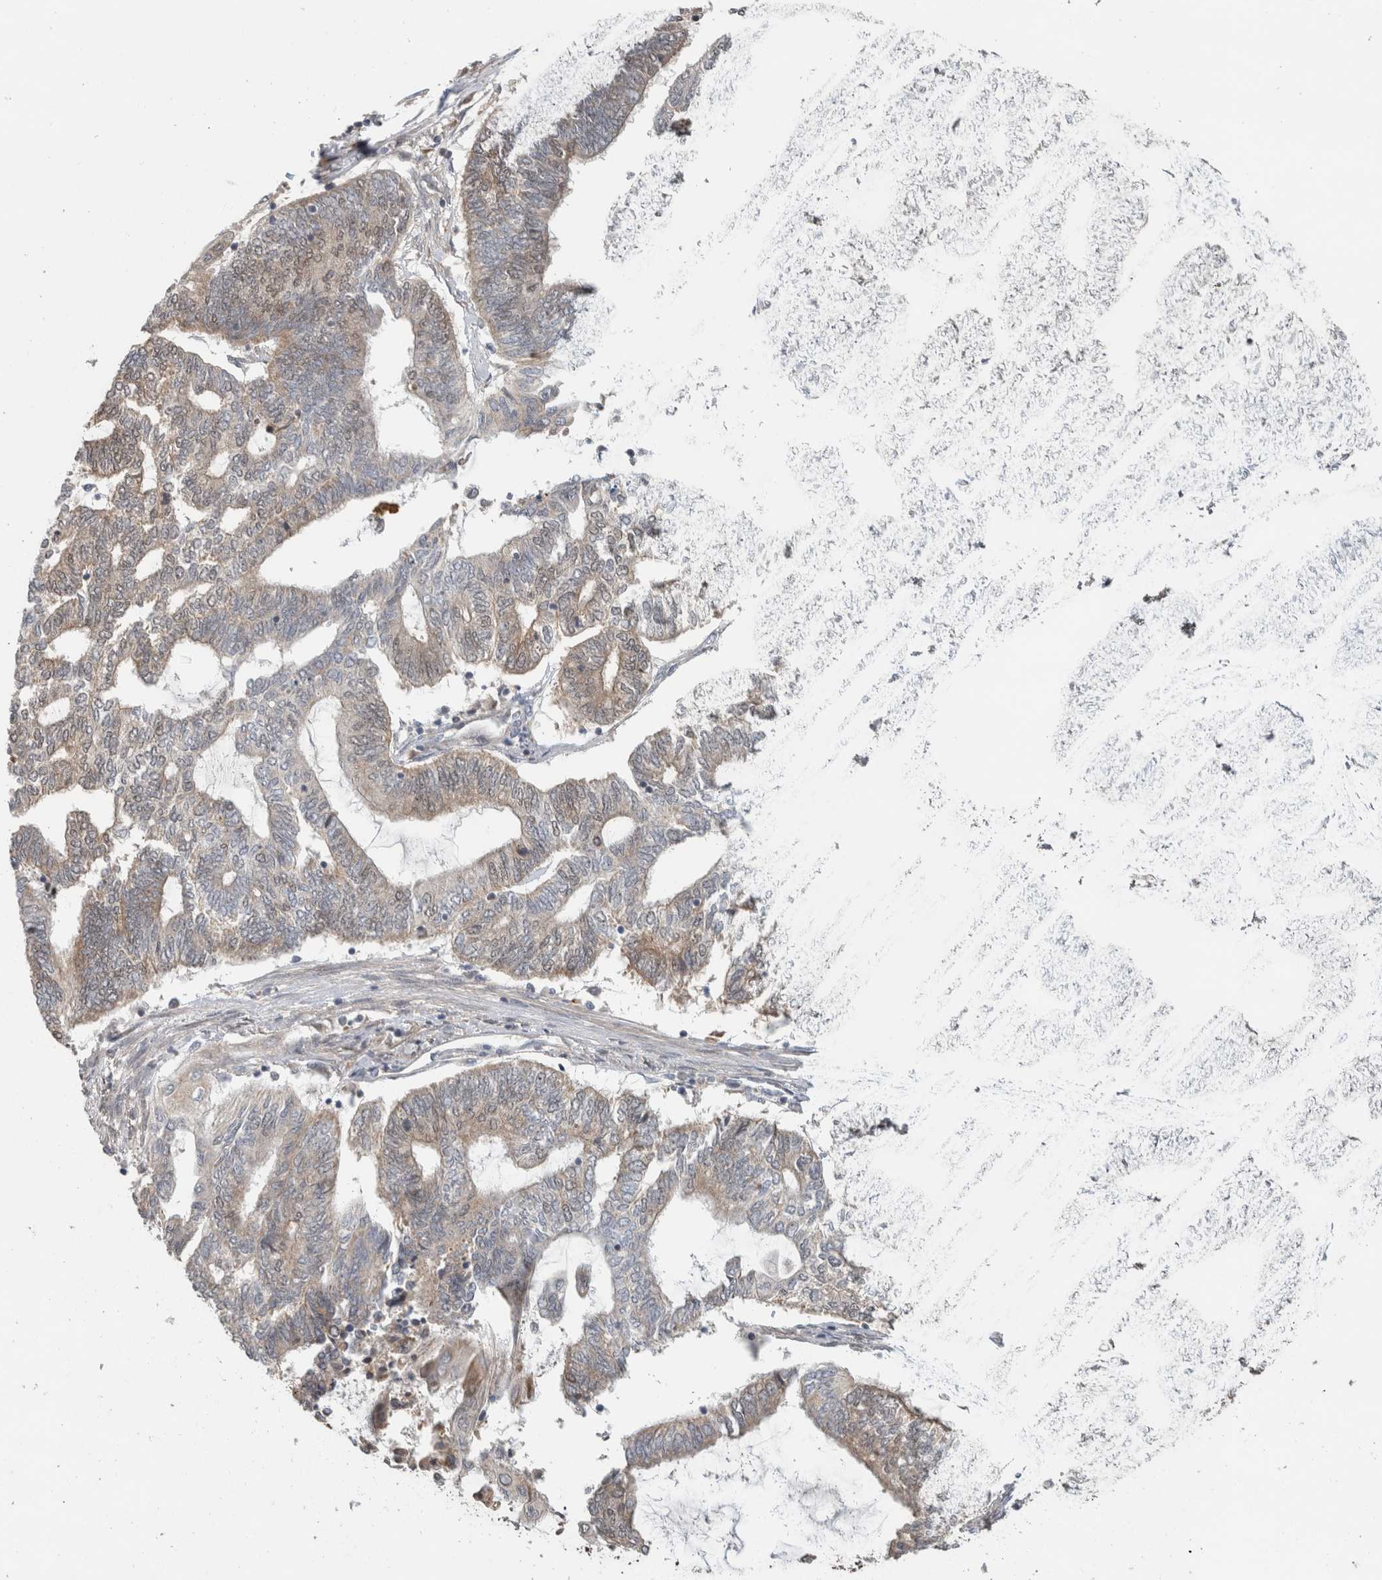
{"staining": {"intensity": "weak", "quantity": "<25%", "location": "cytoplasmic/membranous"}, "tissue": "endometrial cancer", "cell_type": "Tumor cells", "image_type": "cancer", "snomed": [{"axis": "morphology", "description": "Adenocarcinoma, NOS"}, {"axis": "topography", "description": "Uterus"}, {"axis": "topography", "description": "Endometrium"}], "caption": "This is an IHC photomicrograph of endometrial cancer. There is no staining in tumor cells.", "gene": "GINS4", "patient": {"sex": "female", "age": 70}}